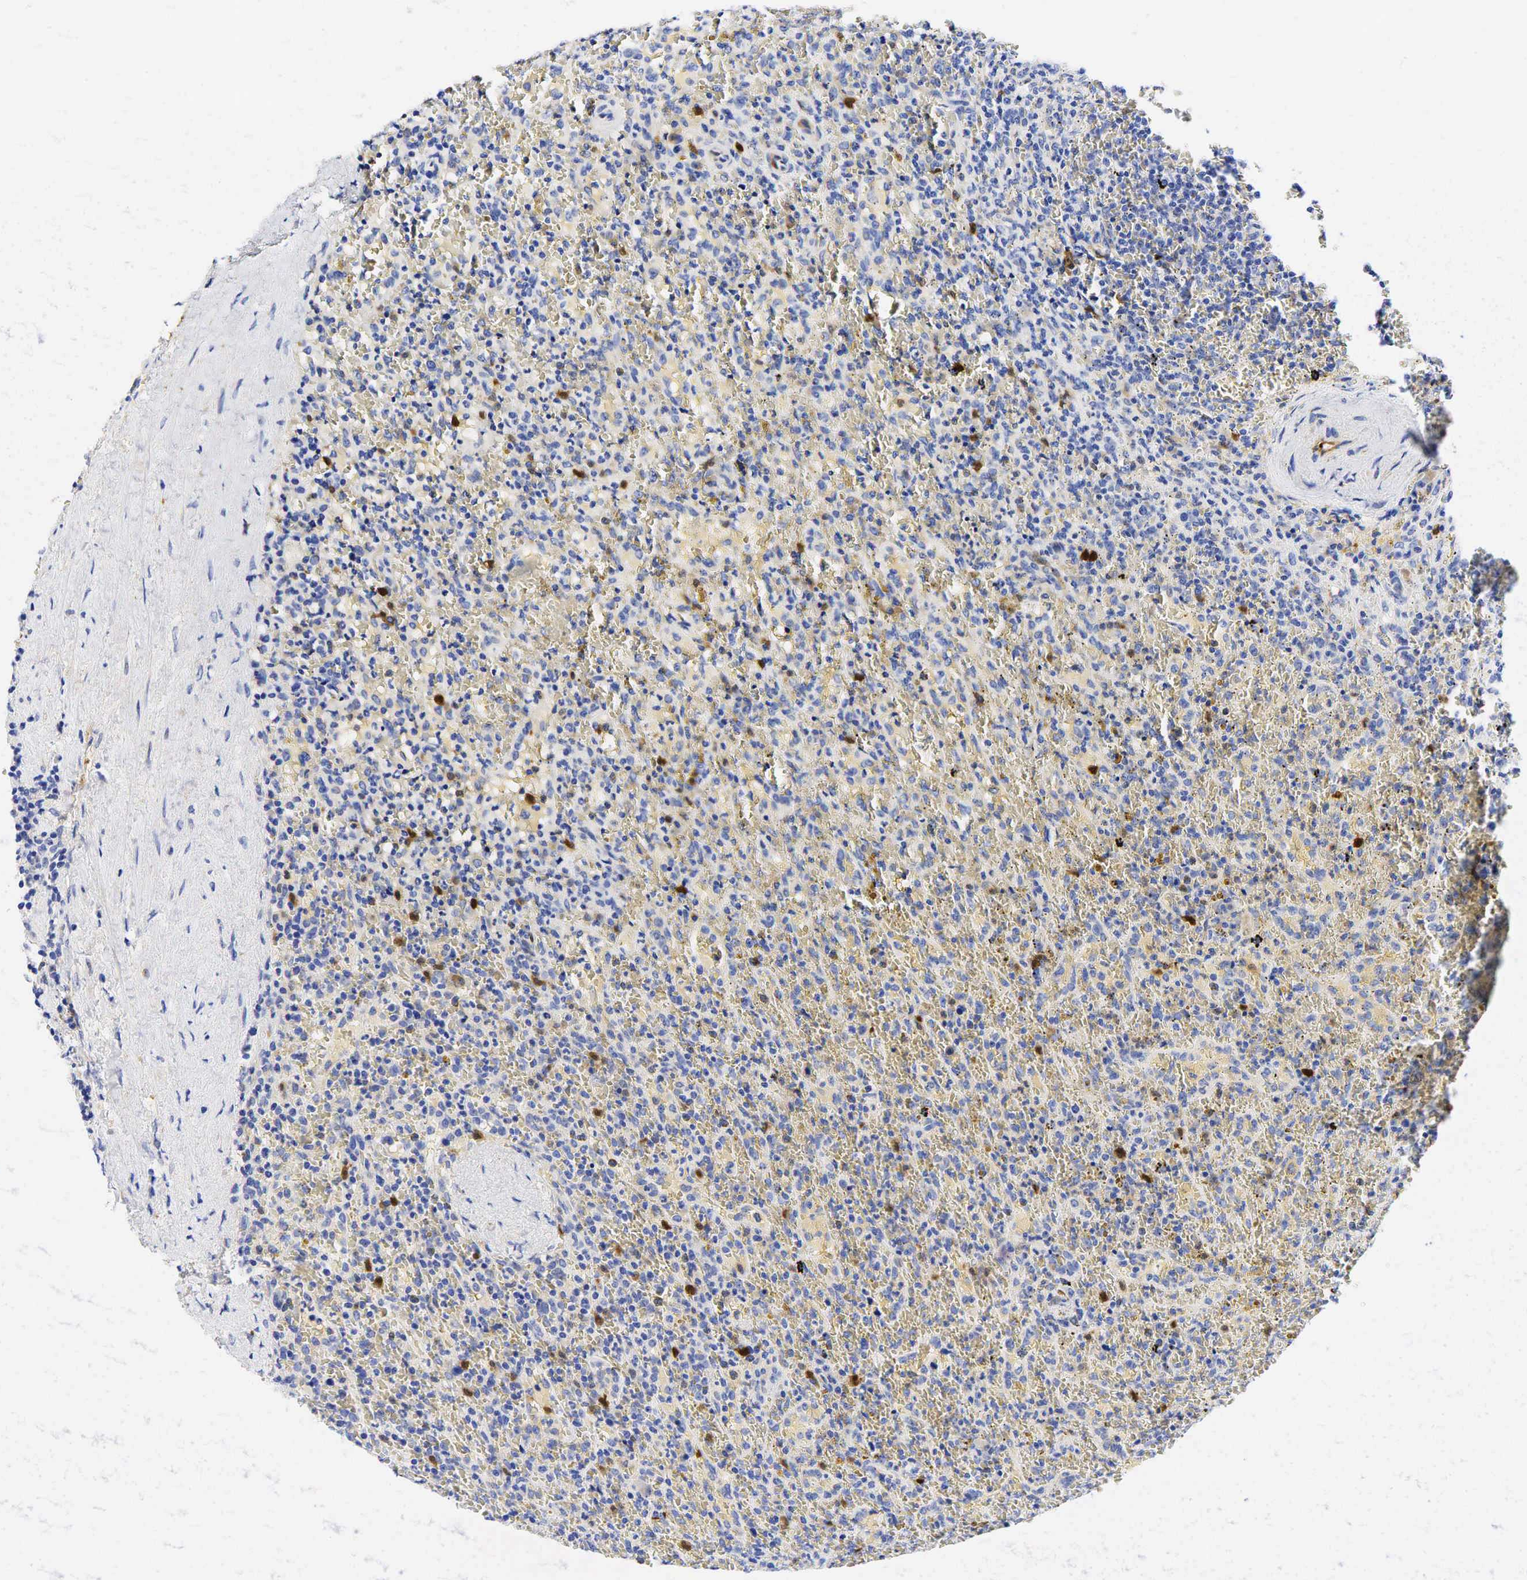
{"staining": {"intensity": "strong", "quantity": "<25%", "location": "cytoplasmic/membranous"}, "tissue": "lymphoma", "cell_type": "Tumor cells", "image_type": "cancer", "snomed": [{"axis": "morphology", "description": "Malignant lymphoma, non-Hodgkin's type, High grade"}, {"axis": "topography", "description": "Spleen"}, {"axis": "topography", "description": "Lymph node"}], "caption": "Immunohistochemical staining of lymphoma displays strong cytoplasmic/membranous protein positivity in approximately <25% of tumor cells.", "gene": "TNFRSF8", "patient": {"sex": "female", "age": 70}}